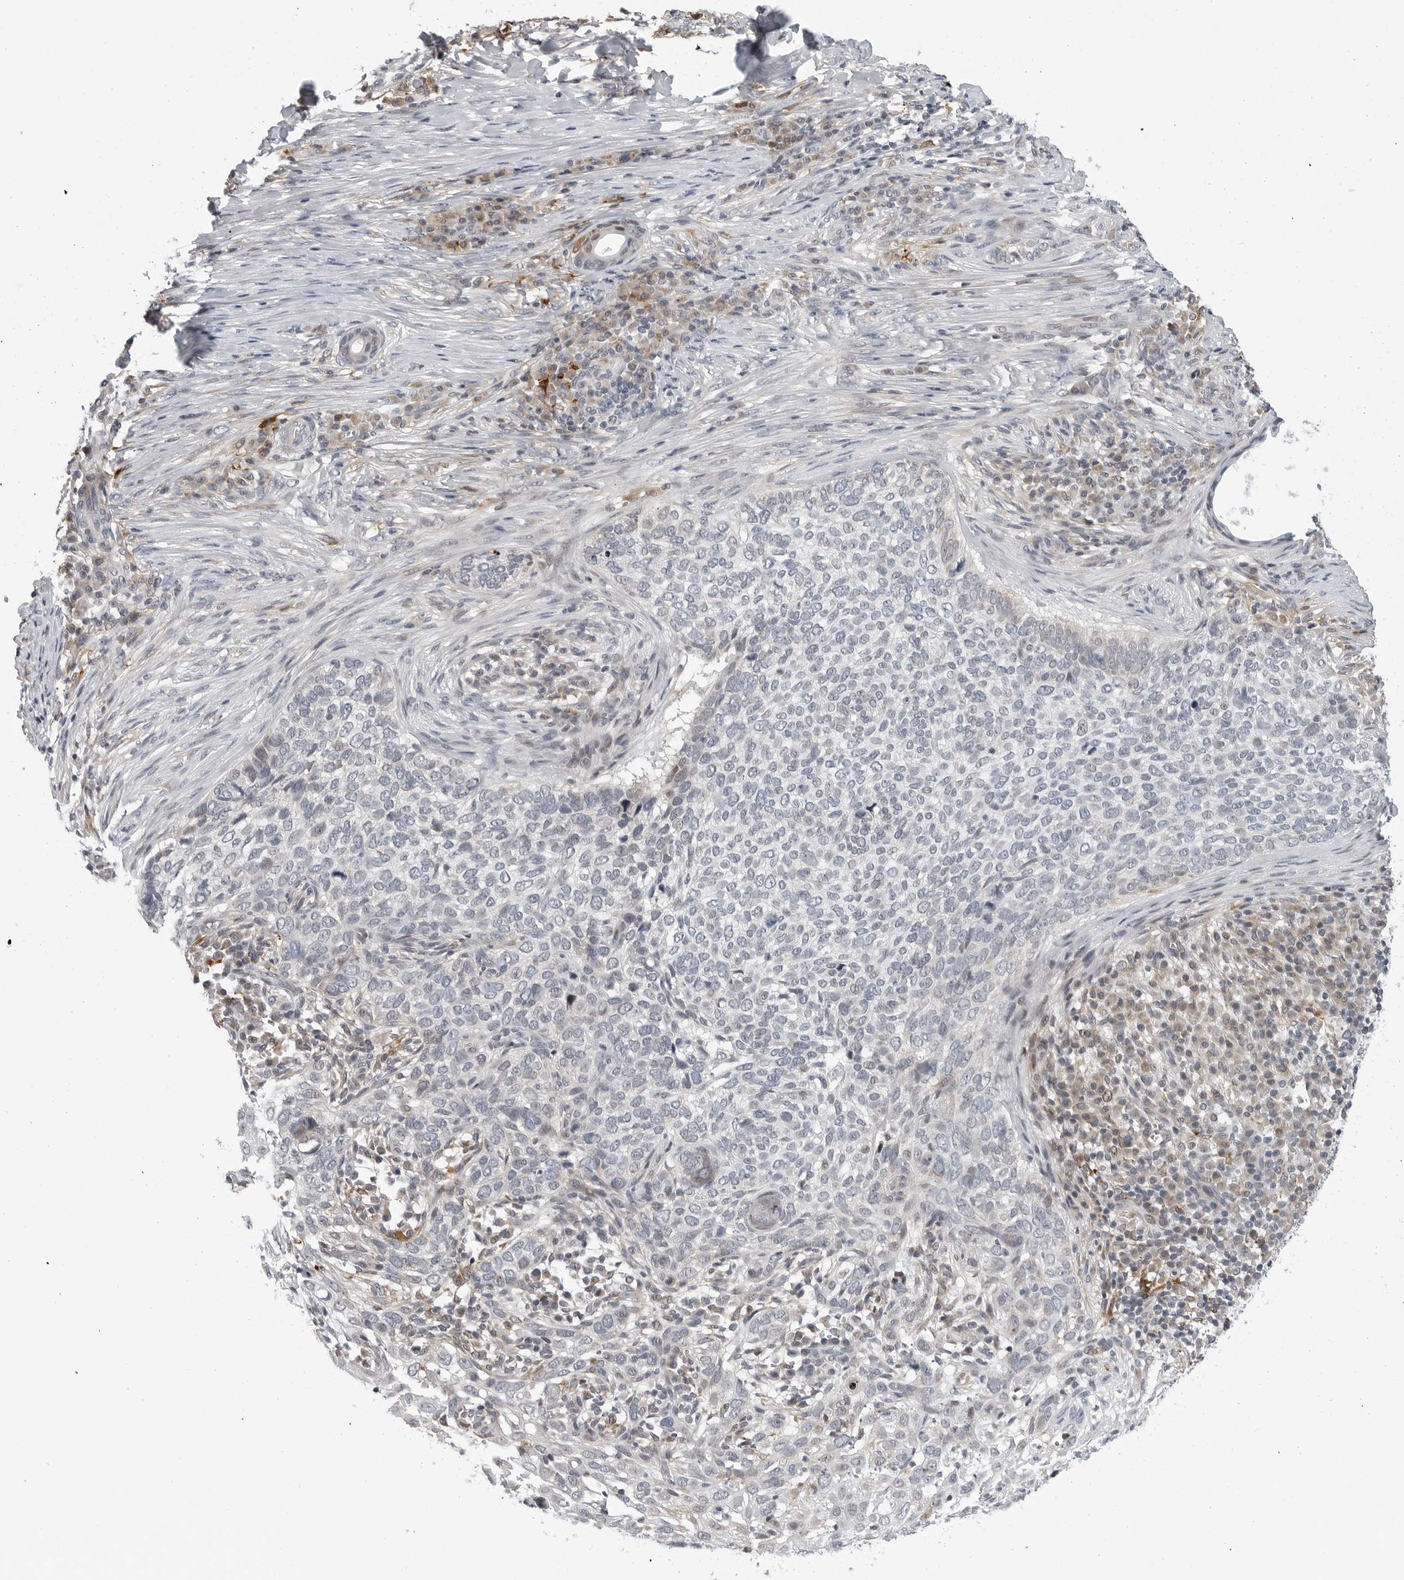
{"staining": {"intensity": "negative", "quantity": "none", "location": "none"}, "tissue": "skin cancer", "cell_type": "Tumor cells", "image_type": "cancer", "snomed": [{"axis": "morphology", "description": "Basal cell carcinoma"}, {"axis": "topography", "description": "Skin"}], "caption": "An immunohistochemistry (IHC) image of basal cell carcinoma (skin) is shown. There is no staining in tumor cells of basal cell carcinoma (skin).", "gene": "CDK20", "patient": {"sex": "female", "age": 64}}